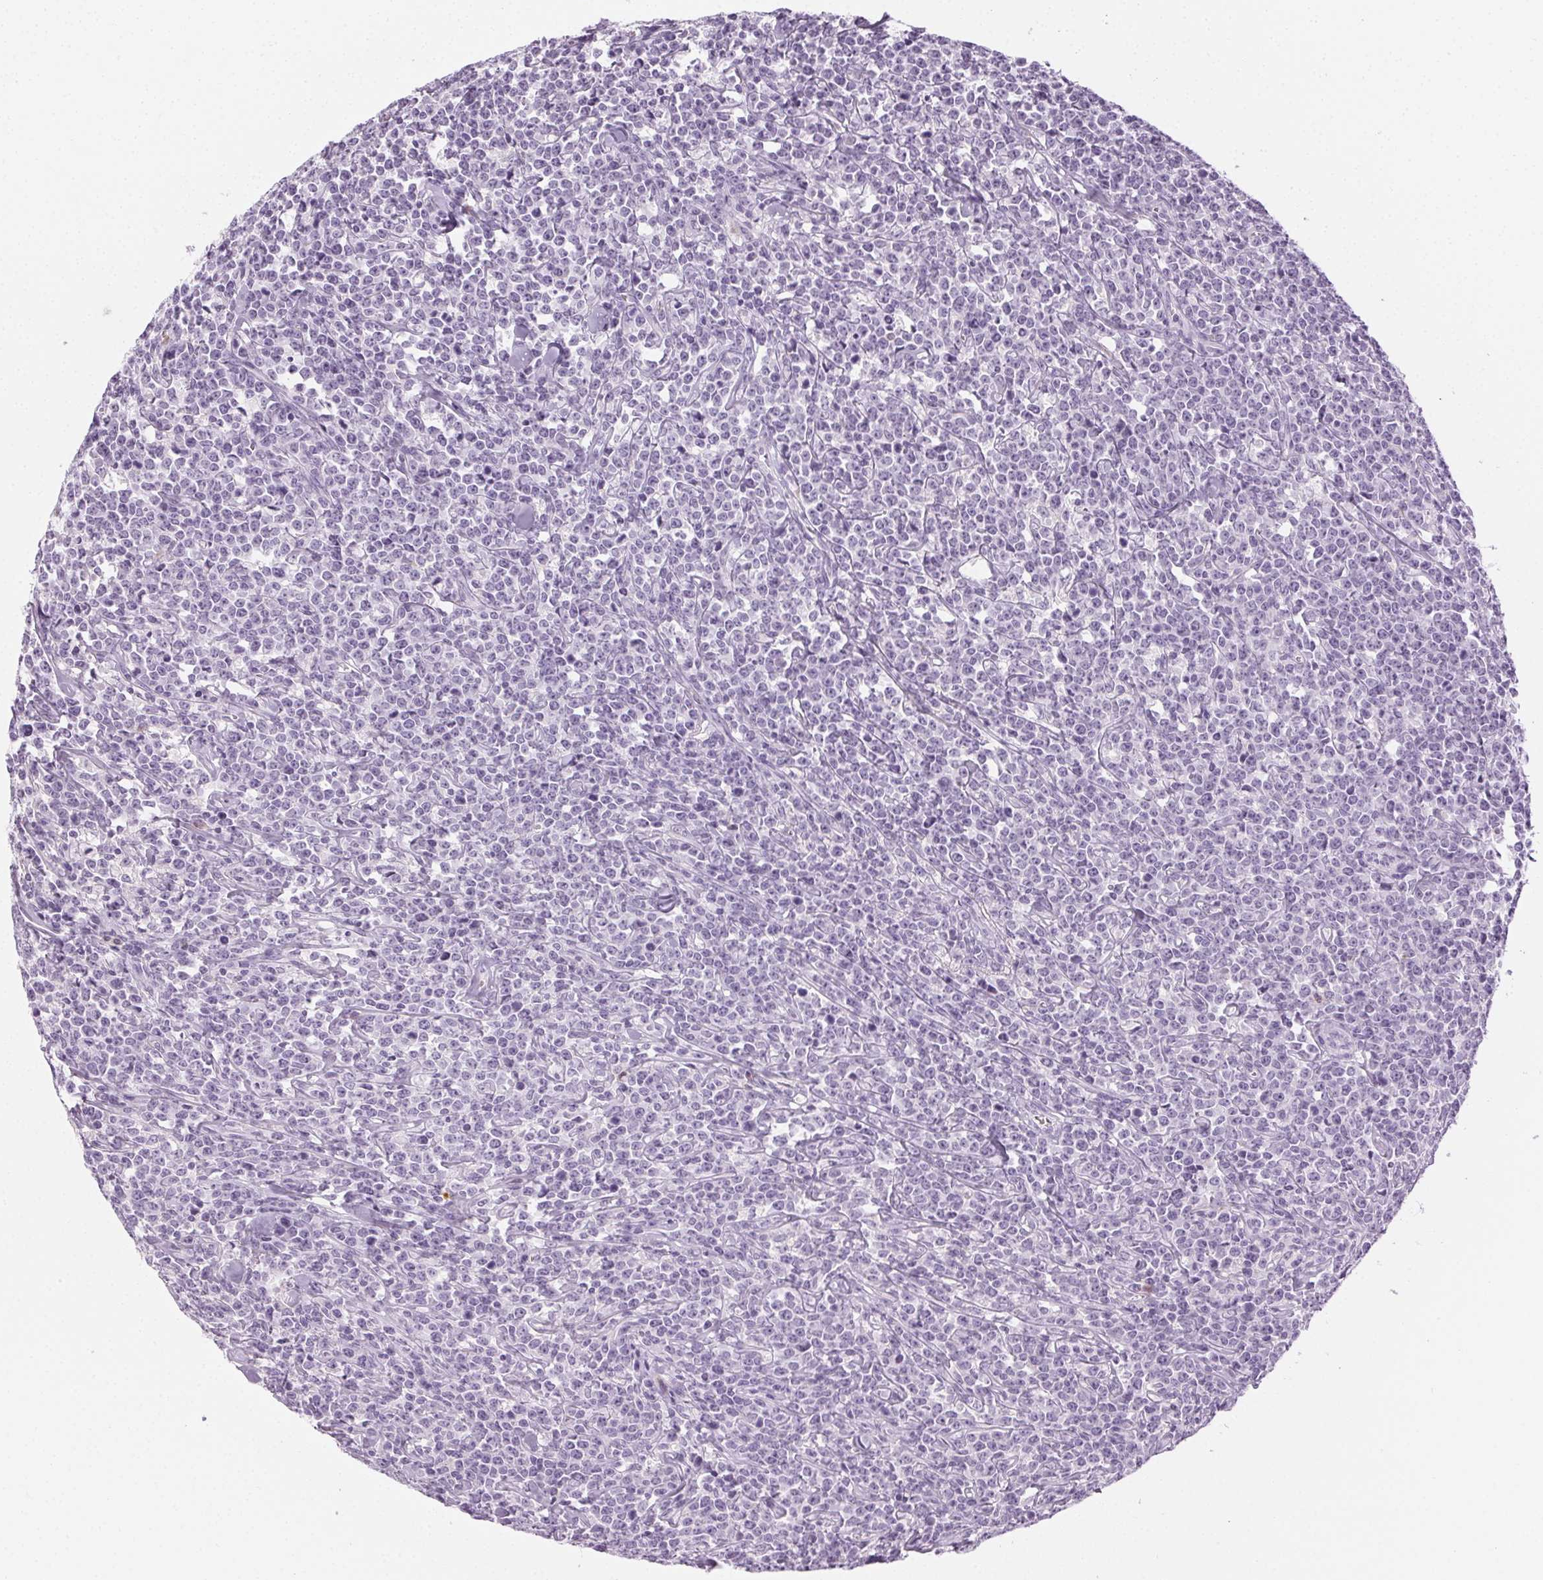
{"staining": {"intensity": "negative", "quantity": "none", "location": "none"}, "tissue": "lymphoma", "cell_type": "Tumor cells", "image_type": "cancer", "snomed": [{"axis": "morphology", "description": "Malignant lymphoma, non-Hodgkin's type, High grade"}, {"axis": "topography", "description": "Small intestine"}], "caption": "Tumor cells are negative for protein expression in human lymphoma.", "gene": "MPO", "patient": {"sex": "female", "age": 56}}